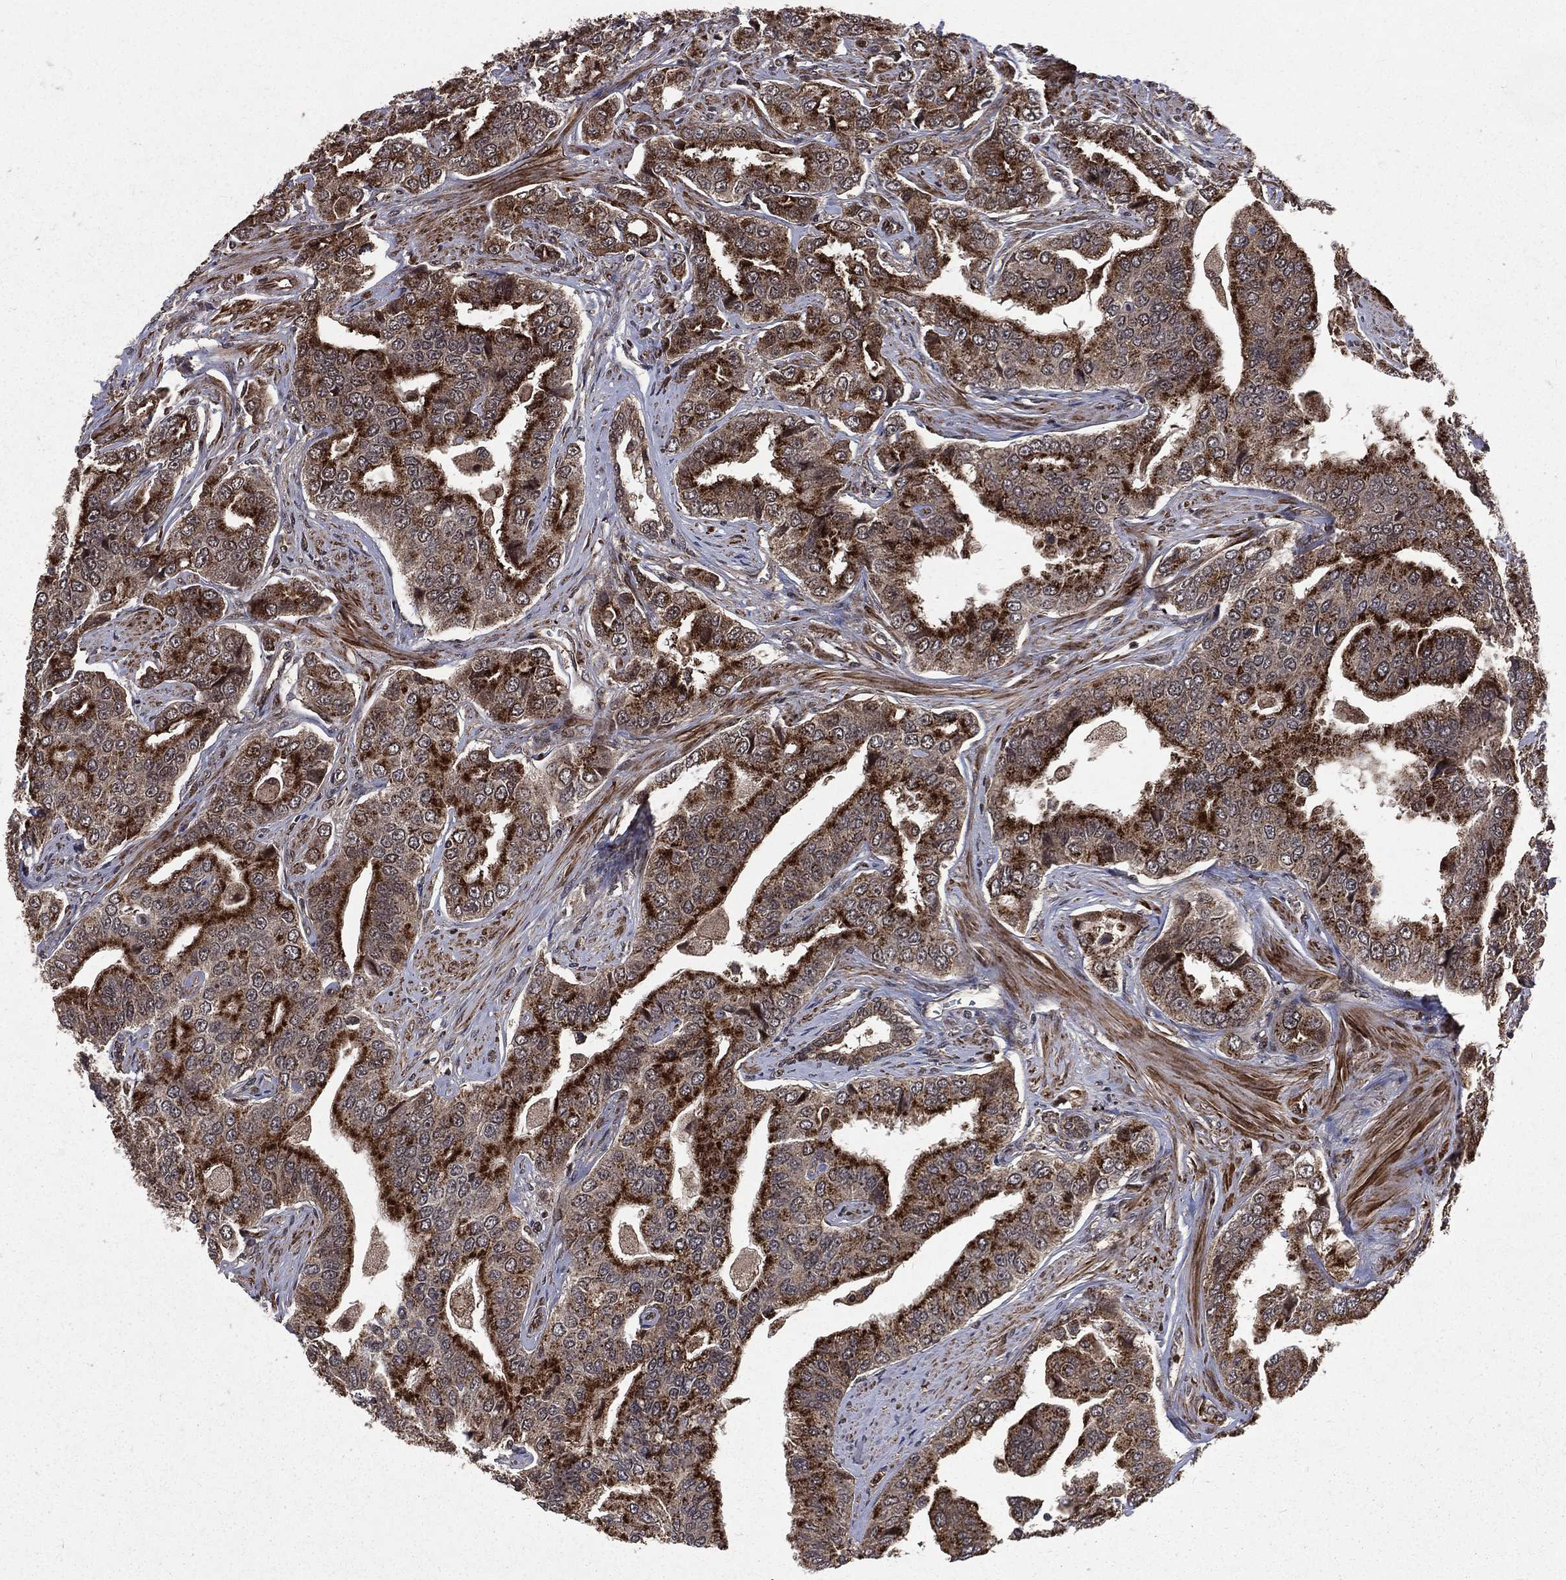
{"staining": {"intensity": "strong", "quantity": "25%-75%", "location": "cytoplasmic/membranous"}, "tissue": "prostate cancer", "cell_type": "Tumor cells", "image_type": "cancer", "snomed": [{"axis": "morphology", "description": "Adenocarcinoma, NOS"}, {"axis": "topography", "description": "Prostate and seminal vesicle, NOS"}, {"axis": "topography", "description": "Prostate"}], "caption": "High-magnification brightfield microscopy of prostate cancer (adenocarcinoma) stained with DAB (3,3'-diaminobenzidine) (brown) and counterstained with hematoxylin (blue). tumor cells exhibit strong cytoplasmic/membranous staining is seen in about25%-75% of cells.", "gene": "LENG8", "patient": {"sex": "male", "age": 69}}